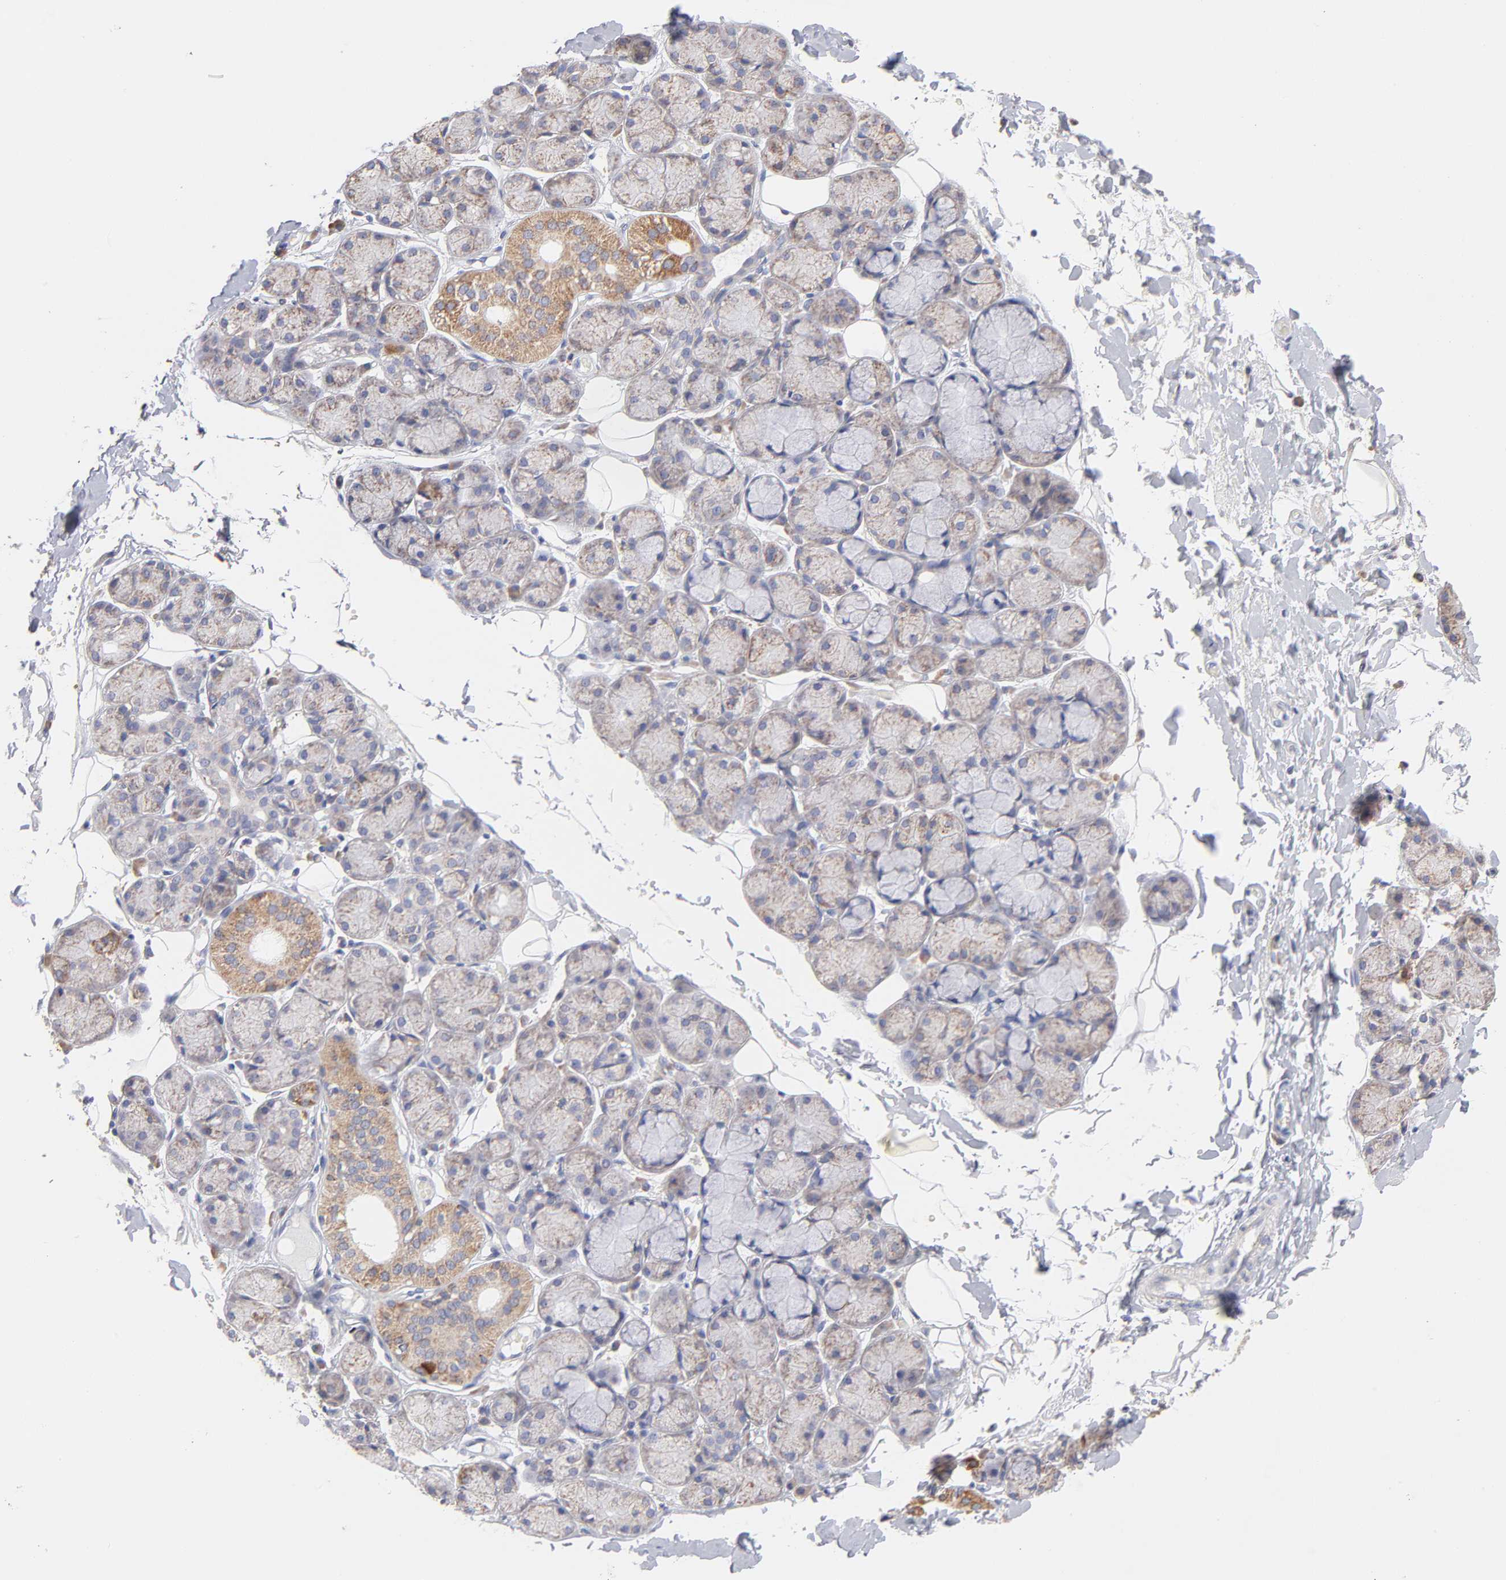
{"staining": {"intensity": "moderate", "quantity": "<25%", "location": "cytoplasmic/membranous"}, "tissue": "salivary gland", "cell_type": "Glandular cells", "image_type": "normal", "snomed": [{"axis": "morphology", "description": "Normal tissue, NOS"}, {"axis": "topography", "description": "Skeletal muscle"}, {"axis": "topography", "description": "Oral tissue"}, {"axis": "topography", "description": "Salivary gland"}, {"axis": "topography", "description": "Peripheral nerve tissue"}], "caption": "Human salivary gland stained for a protein (brown) exhibits moderate cytoplasmic/membranous positive expression in approximately <25% of glandular cells.", "gene": "TIMM8A", "patient": {"sex": "male", "age": 54}}